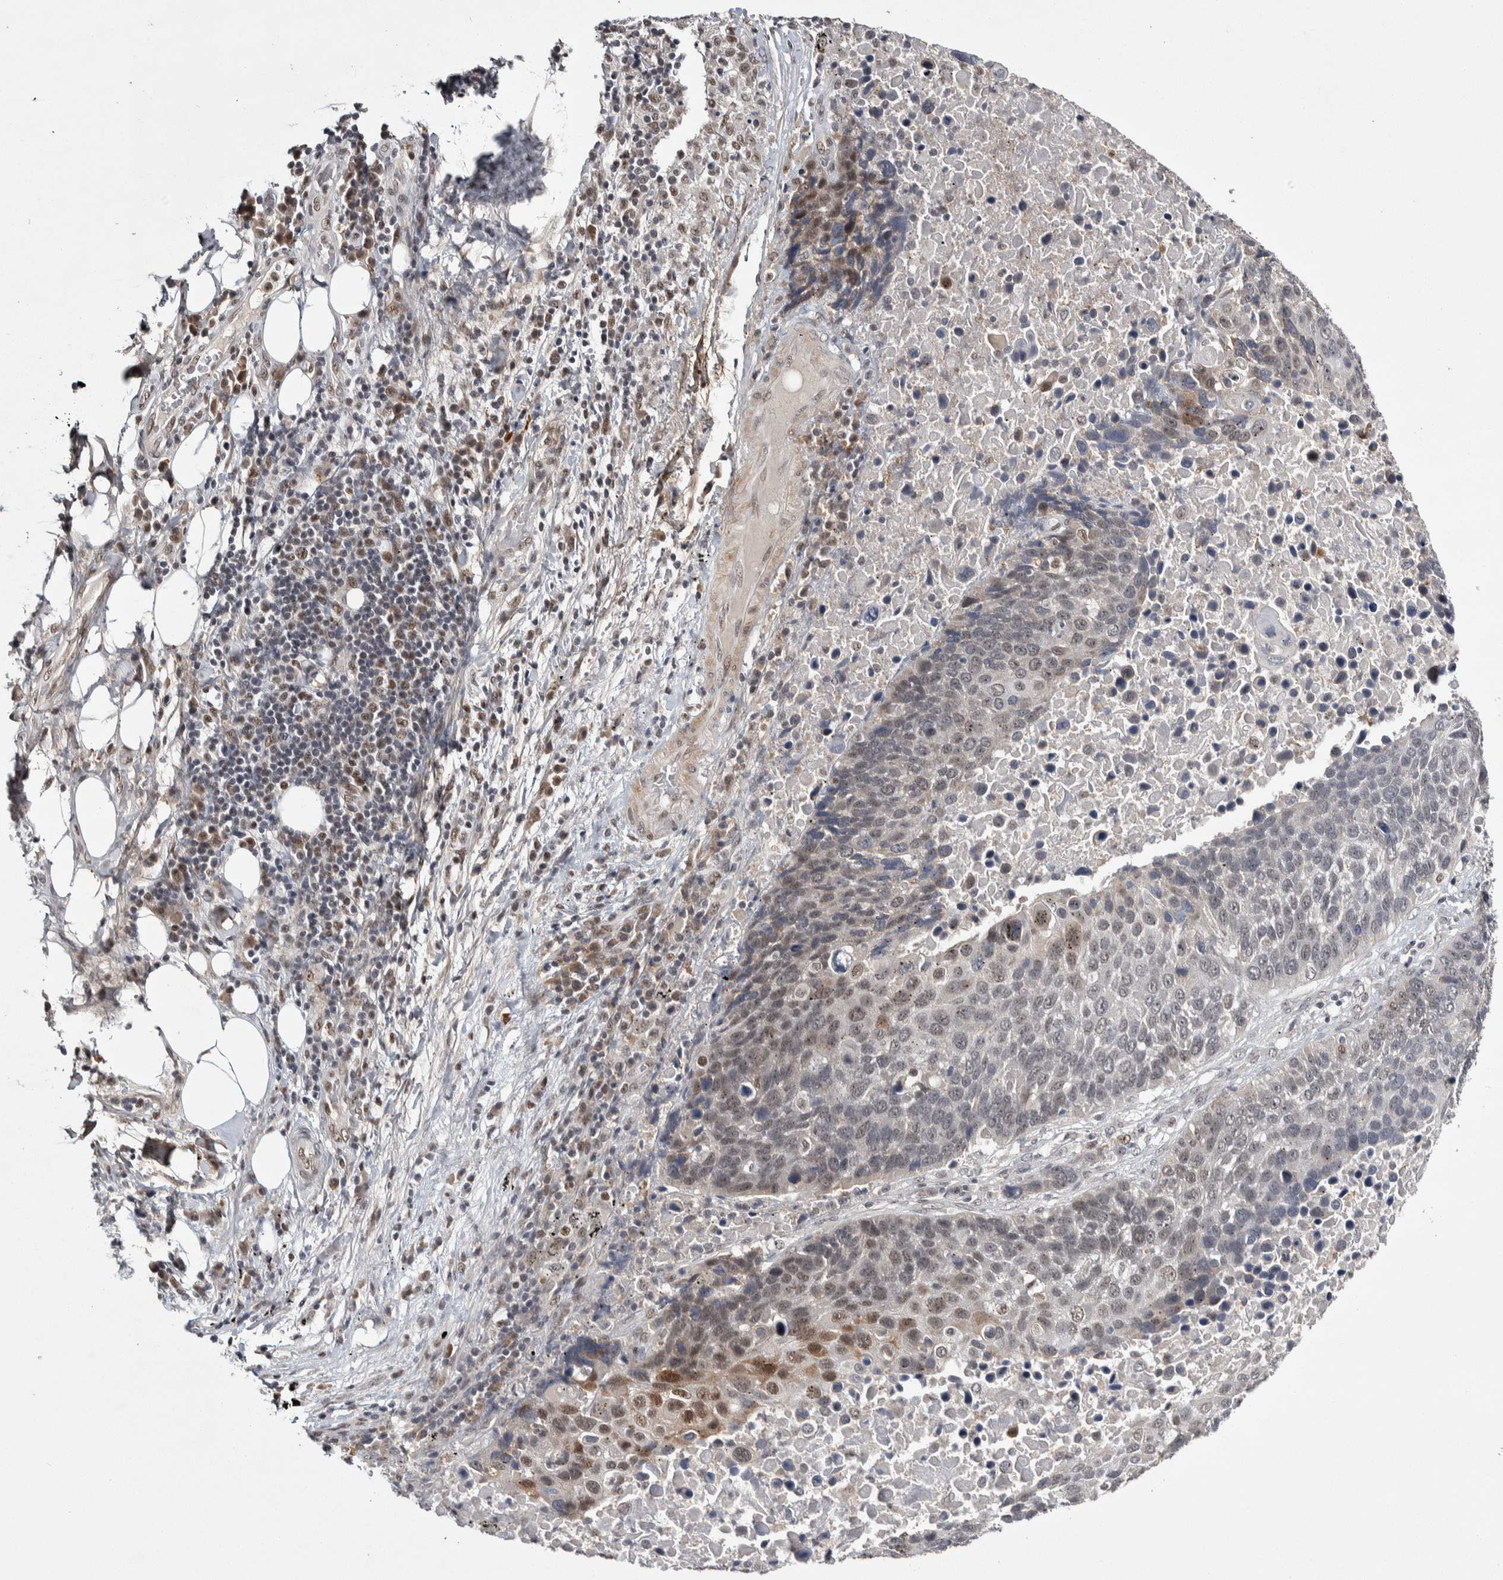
{"staining": {"intensity": "moderate", "quantity": "25%-75%", "location": "nuclear"}, "tissue": "lung cancer", "cell_type": "Tumor cells", "image_type": "cancer", "snomed": [{"axis": "morphology", "description": "Squamous cell carcinoma, NOS"}, {"axis": "topography", "description": "Lung"}], "caption": "Immunohistochemistry image of lung squamous cell carcinoma stained for a protein (brown), which displays medium levels of moderate nuclear staining in approximately 25%-75% of tumor cells.", "gene": "ASPN", "patient": {"sex": "male", "age": 66}}